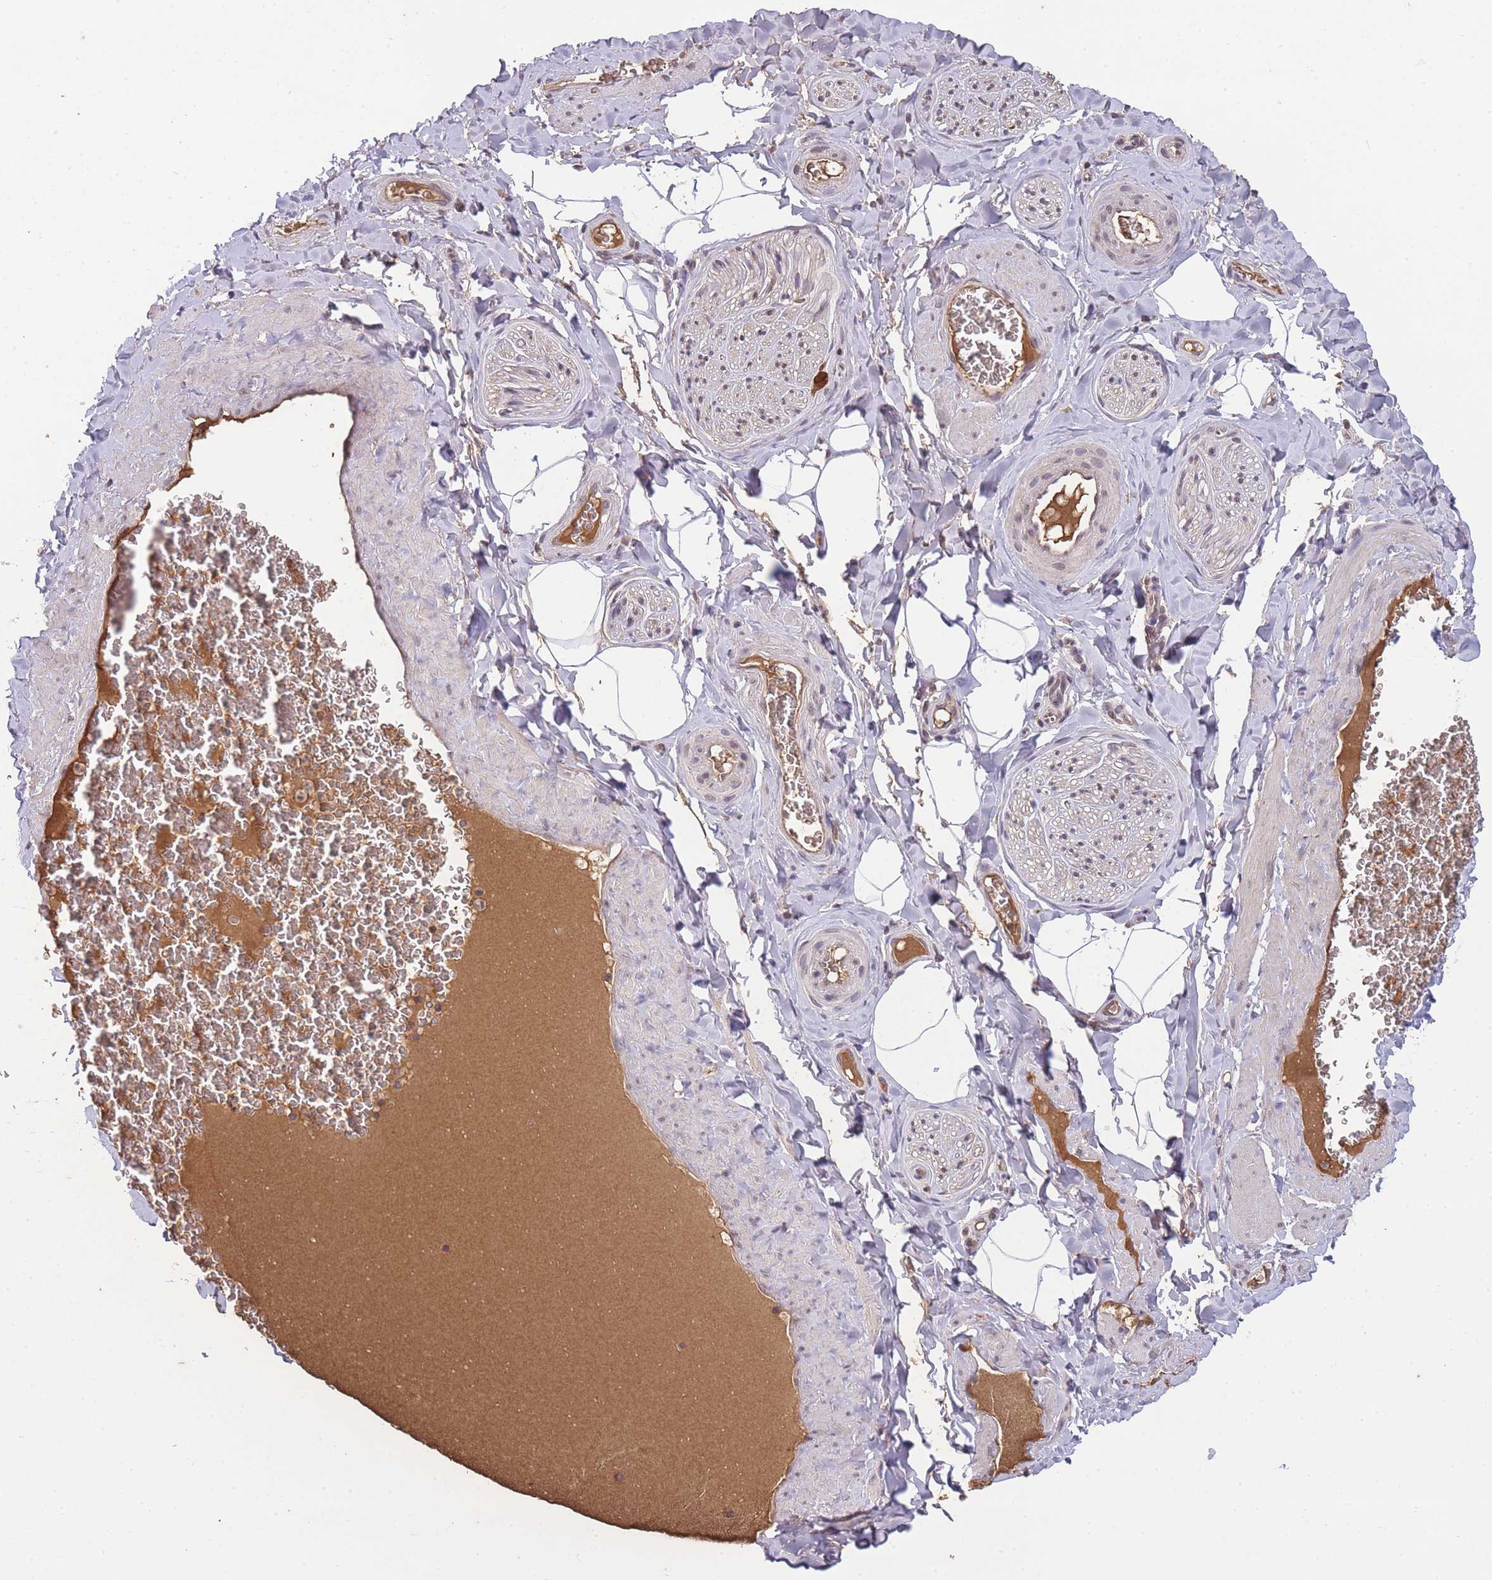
{"staining": {"intensity": "negative", "quantity": "none", "location": "none"}, "tissue": "adipose tissue", "cell_type": "Adipocytes", "image_type": "normal", "snomed": [{"axis": "morphology", "description": "Normal tissue, NOS"}, {"axis": "topography", "description": "Soft tissue"}, {"axis": "topography", "description": "Adipose tissue"}, {"axis": "topography", "description": "Vascular tissue"}, {"axis": "topography", "description": "Peripheral nerve tissue"}], "caption": "An immunohistochemistry image of unremarkable adipose tissue is shown. There is no staining in adipocytes of adipose tissue. (Brightfield microscopy of DAB immunohistochemistry (IHC) at high magnification).", "gene": "RALGDS", "patient": {"sex": "male", "age": 46}}